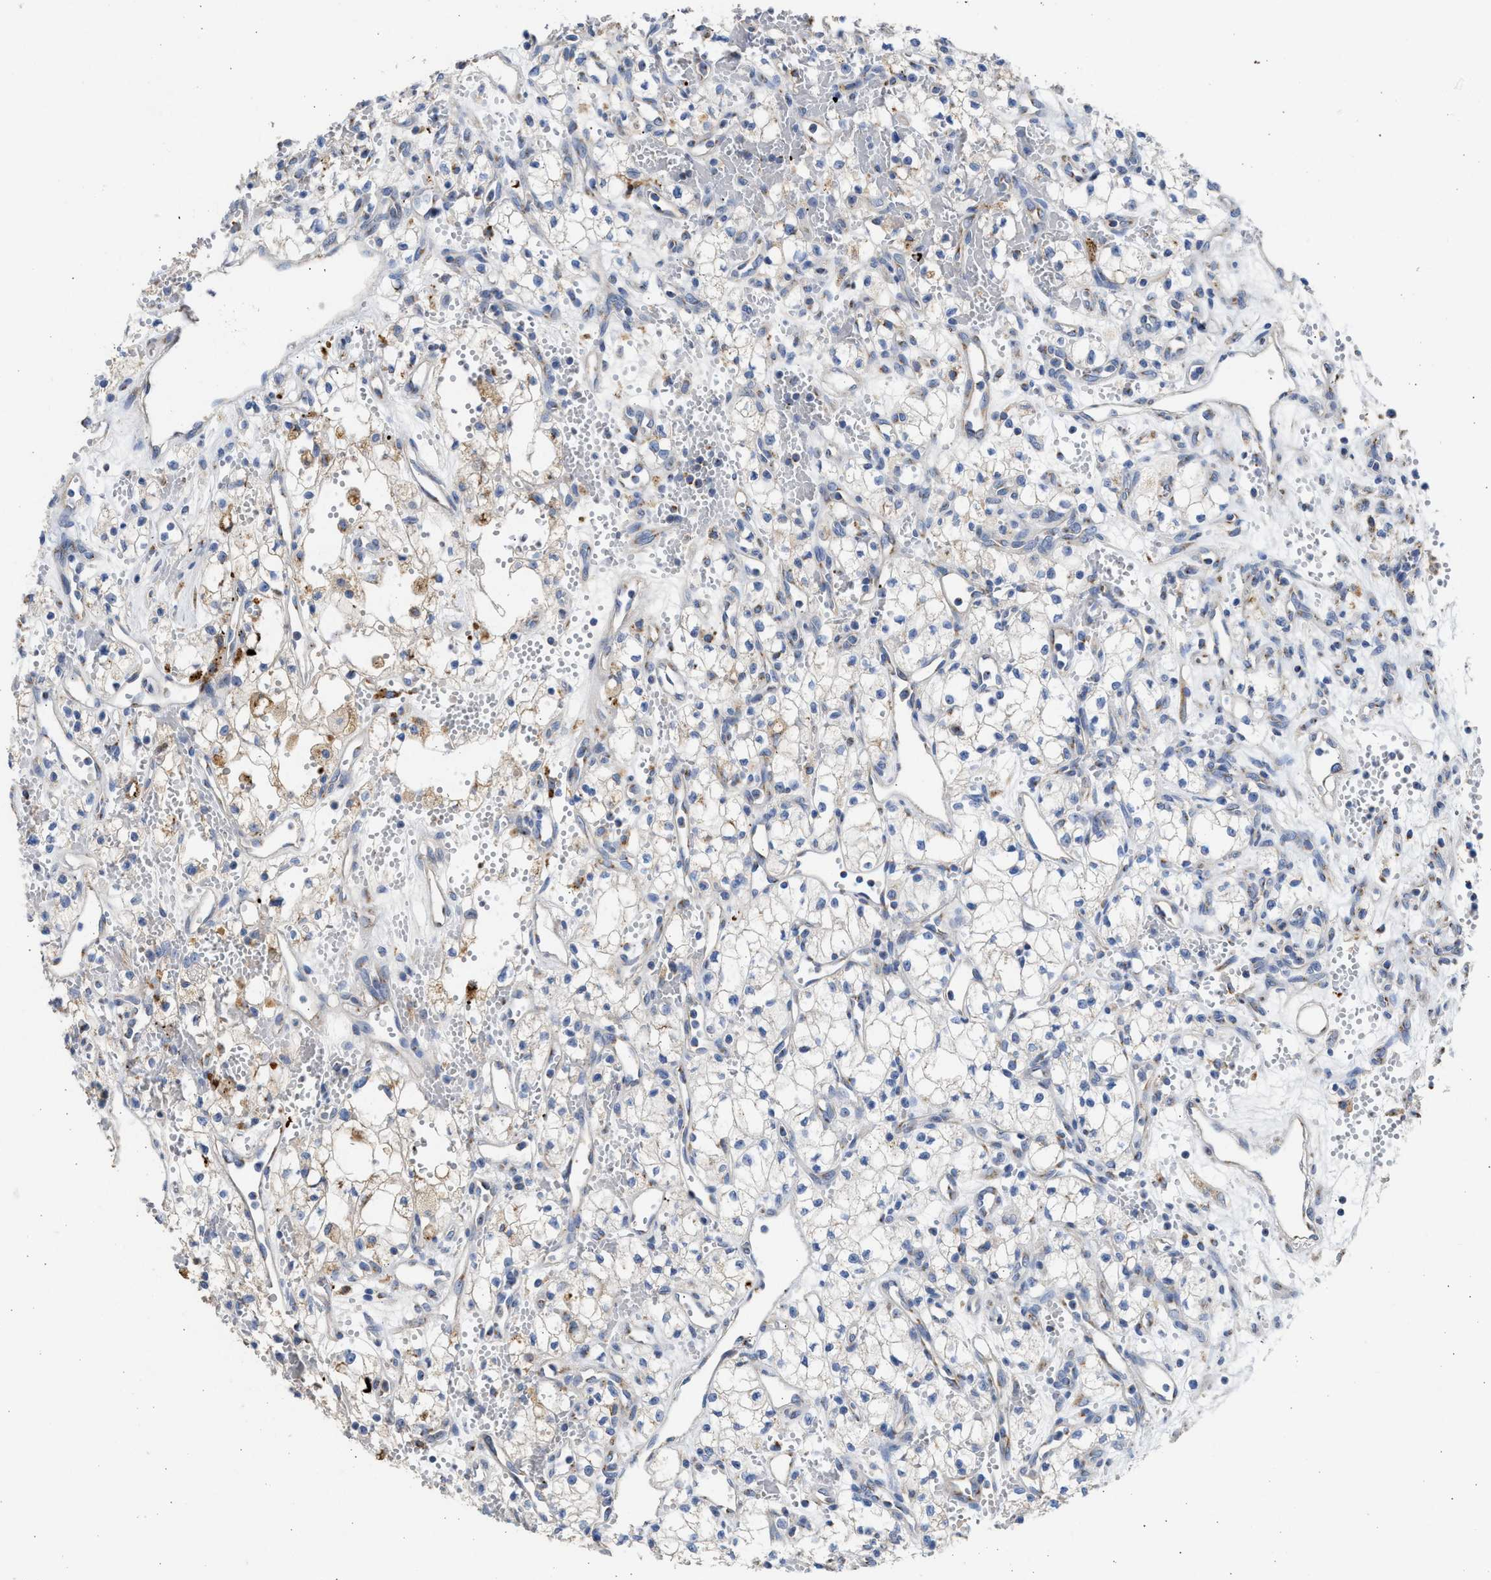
{"staining": {"intensity": "negative", "quantity": "none", "location": "none"}, "tissue": "renal cancer", "cell_type": "Tumor cells", "image_type": "cancer", "snomed": [{"axis": "morphology", "description": "Adenocarcinoma, NOS"}, {"axis": "topography", "description": "Kidney"}], "caption": "The photomicrograph reveals no staining of tumor cells in renal cancer (adenocarcinoma).", "gene": "IPO8", "patient": {"sex": "male", "age": 59}}